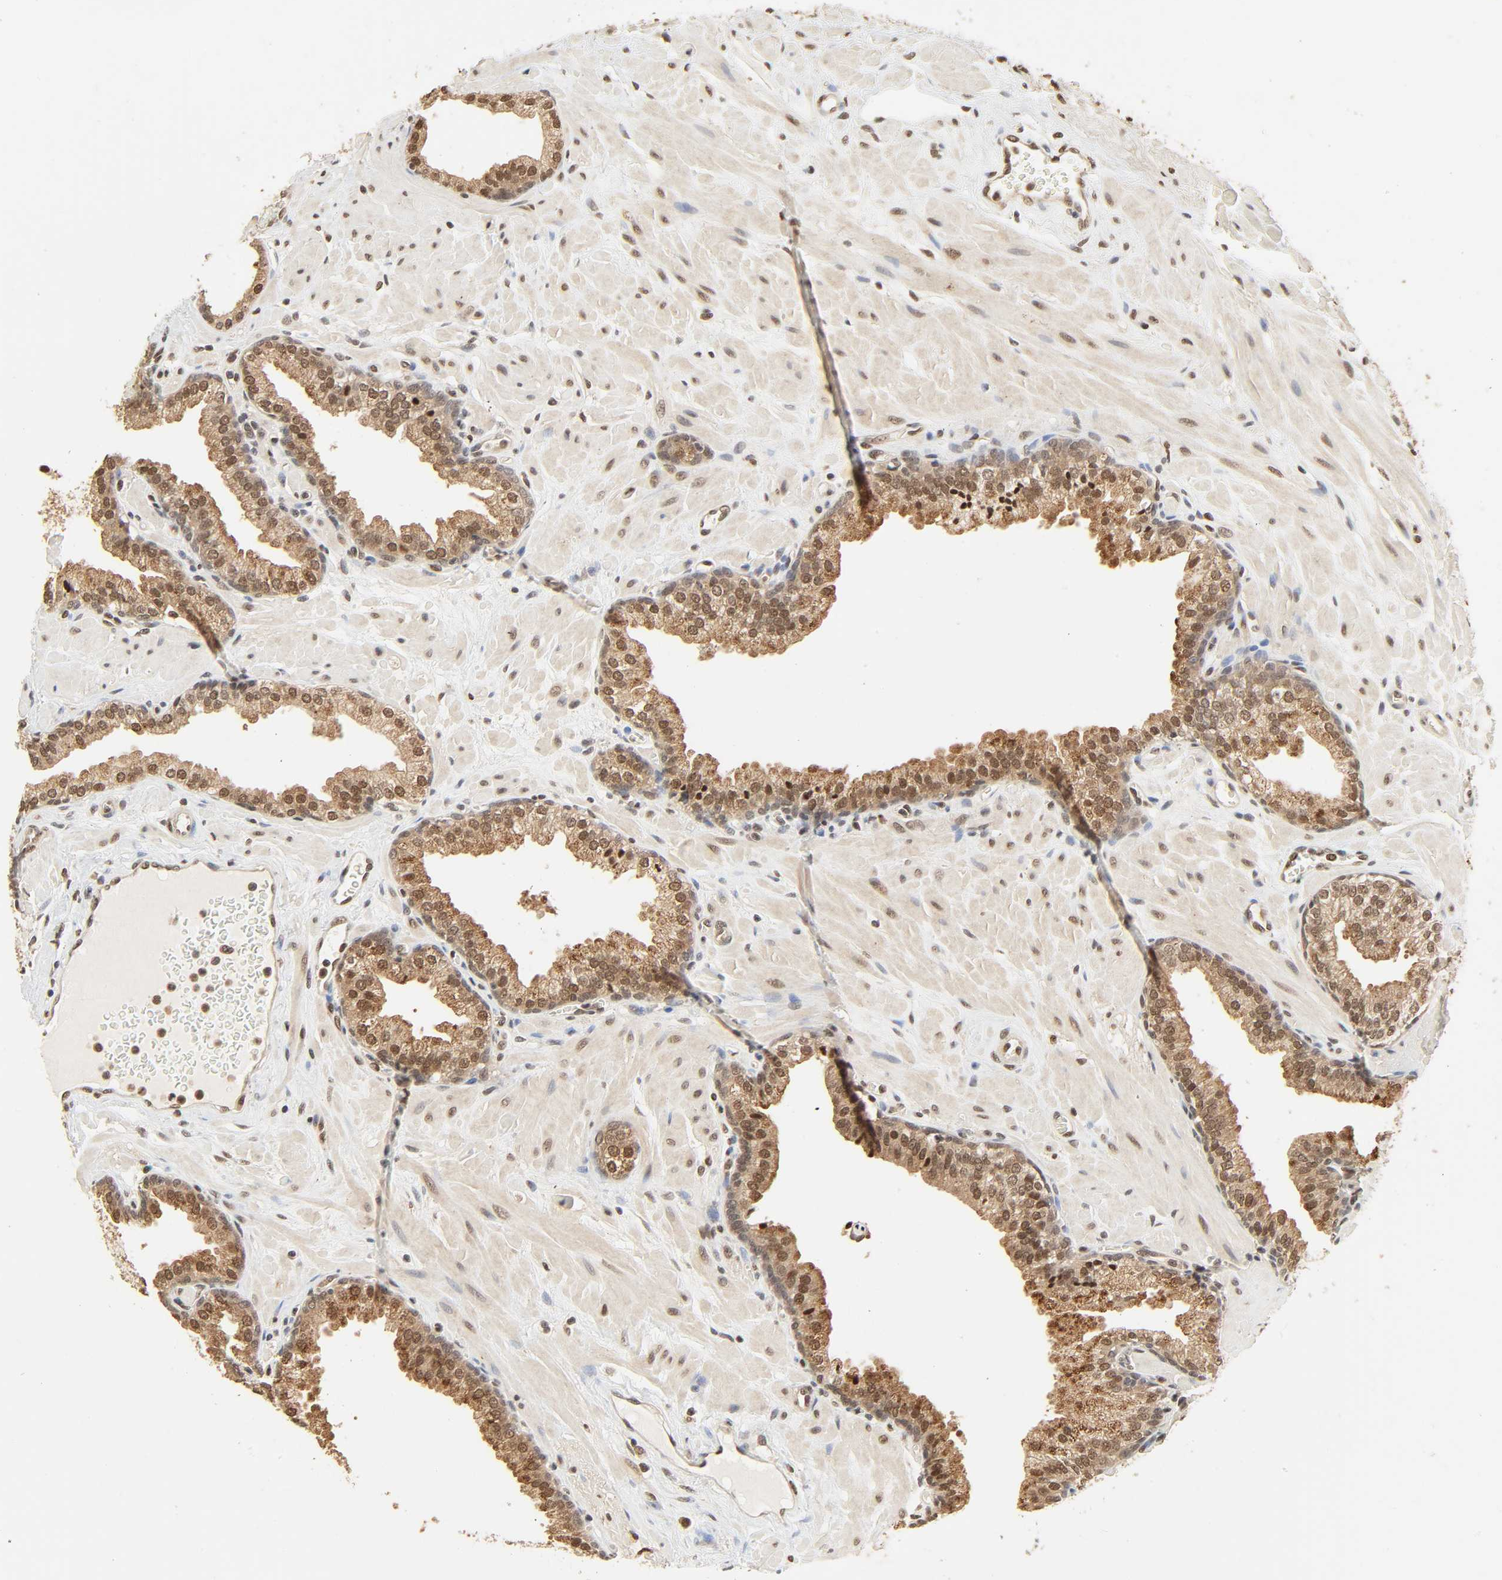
{"staining": {"intensity": "moderate", "quantity": ">75%", "location": "cytoplasmic/membranous,nuclear"}, "tissue": "prostate", "cell_type": "Glandular cells", "image_type": "normal", "snomed": [{"axis": "morphology", "description": "Normal tissue, NOS"}, {"axis": "topography", "description": "Prostate"}], "caption": "Immunohistochemical staining of normal human prostate demonstrates moderate cytoplasmic/membranous,nuclear protein positivity in about >75% of glandular cells.", "gene": "UBC", "patient": {"sex": "male", "age": 60}}